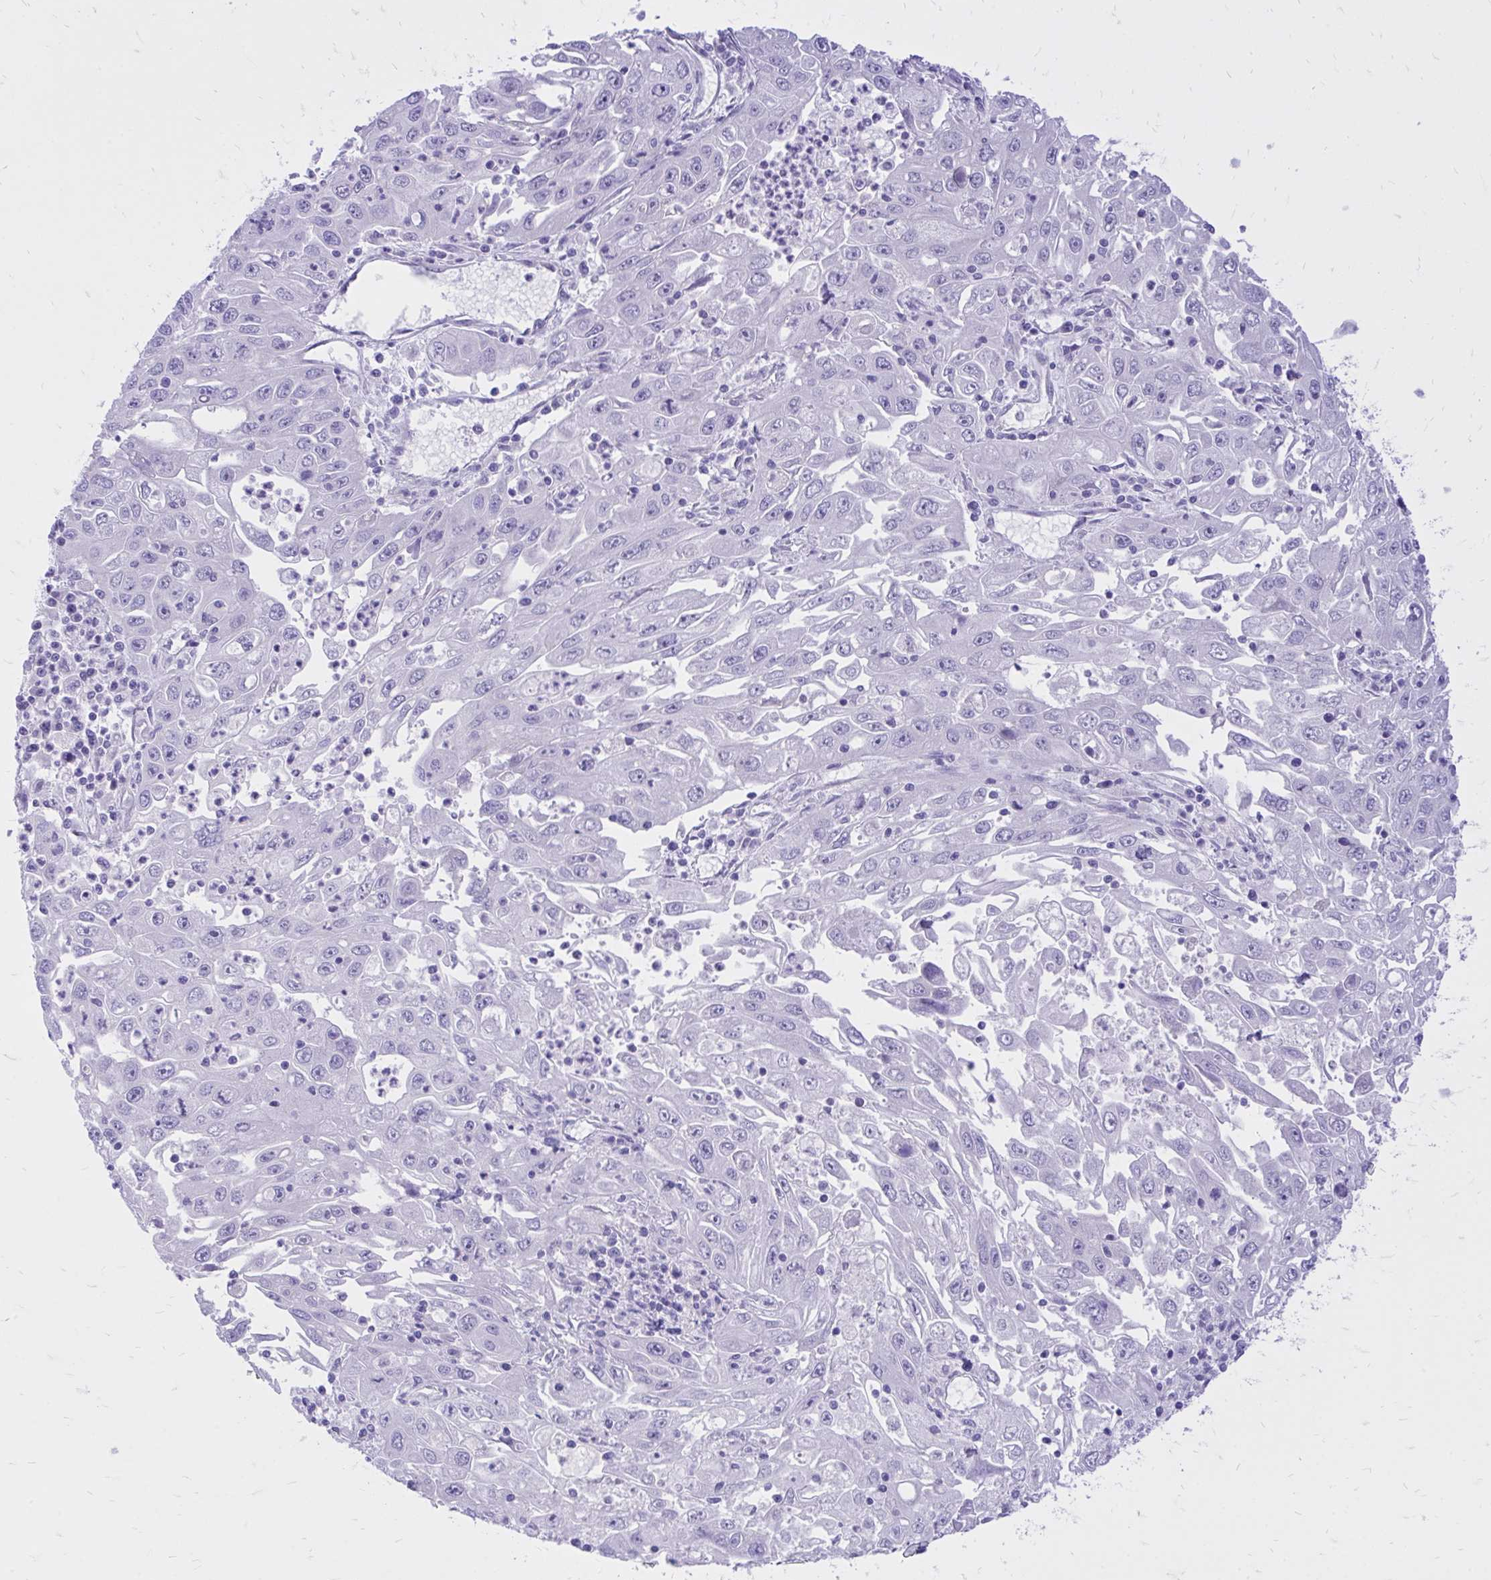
{"staining": {"intensity": "negative", "quantity": "none", "location": "none"}, "tissue": "endometrial cancer", "cell_type": "Tumor cells", "image_type": "cancer", "snomed": [{"axis": "morphology", "description": "Adenocarcinoma, NOS"}, {"axis": "topography", "description": "Uterus"}], "caption": "Immunohistochemistry micrograph of neoplastic tissue: human adenocarcinoma (endometrial) stained with DAB (3,3'-diaminobenzidine) reveals no significant protein expression in tumor cells.", "gene": "MON1A", "patient": {"sex": "female", "age": 62}}